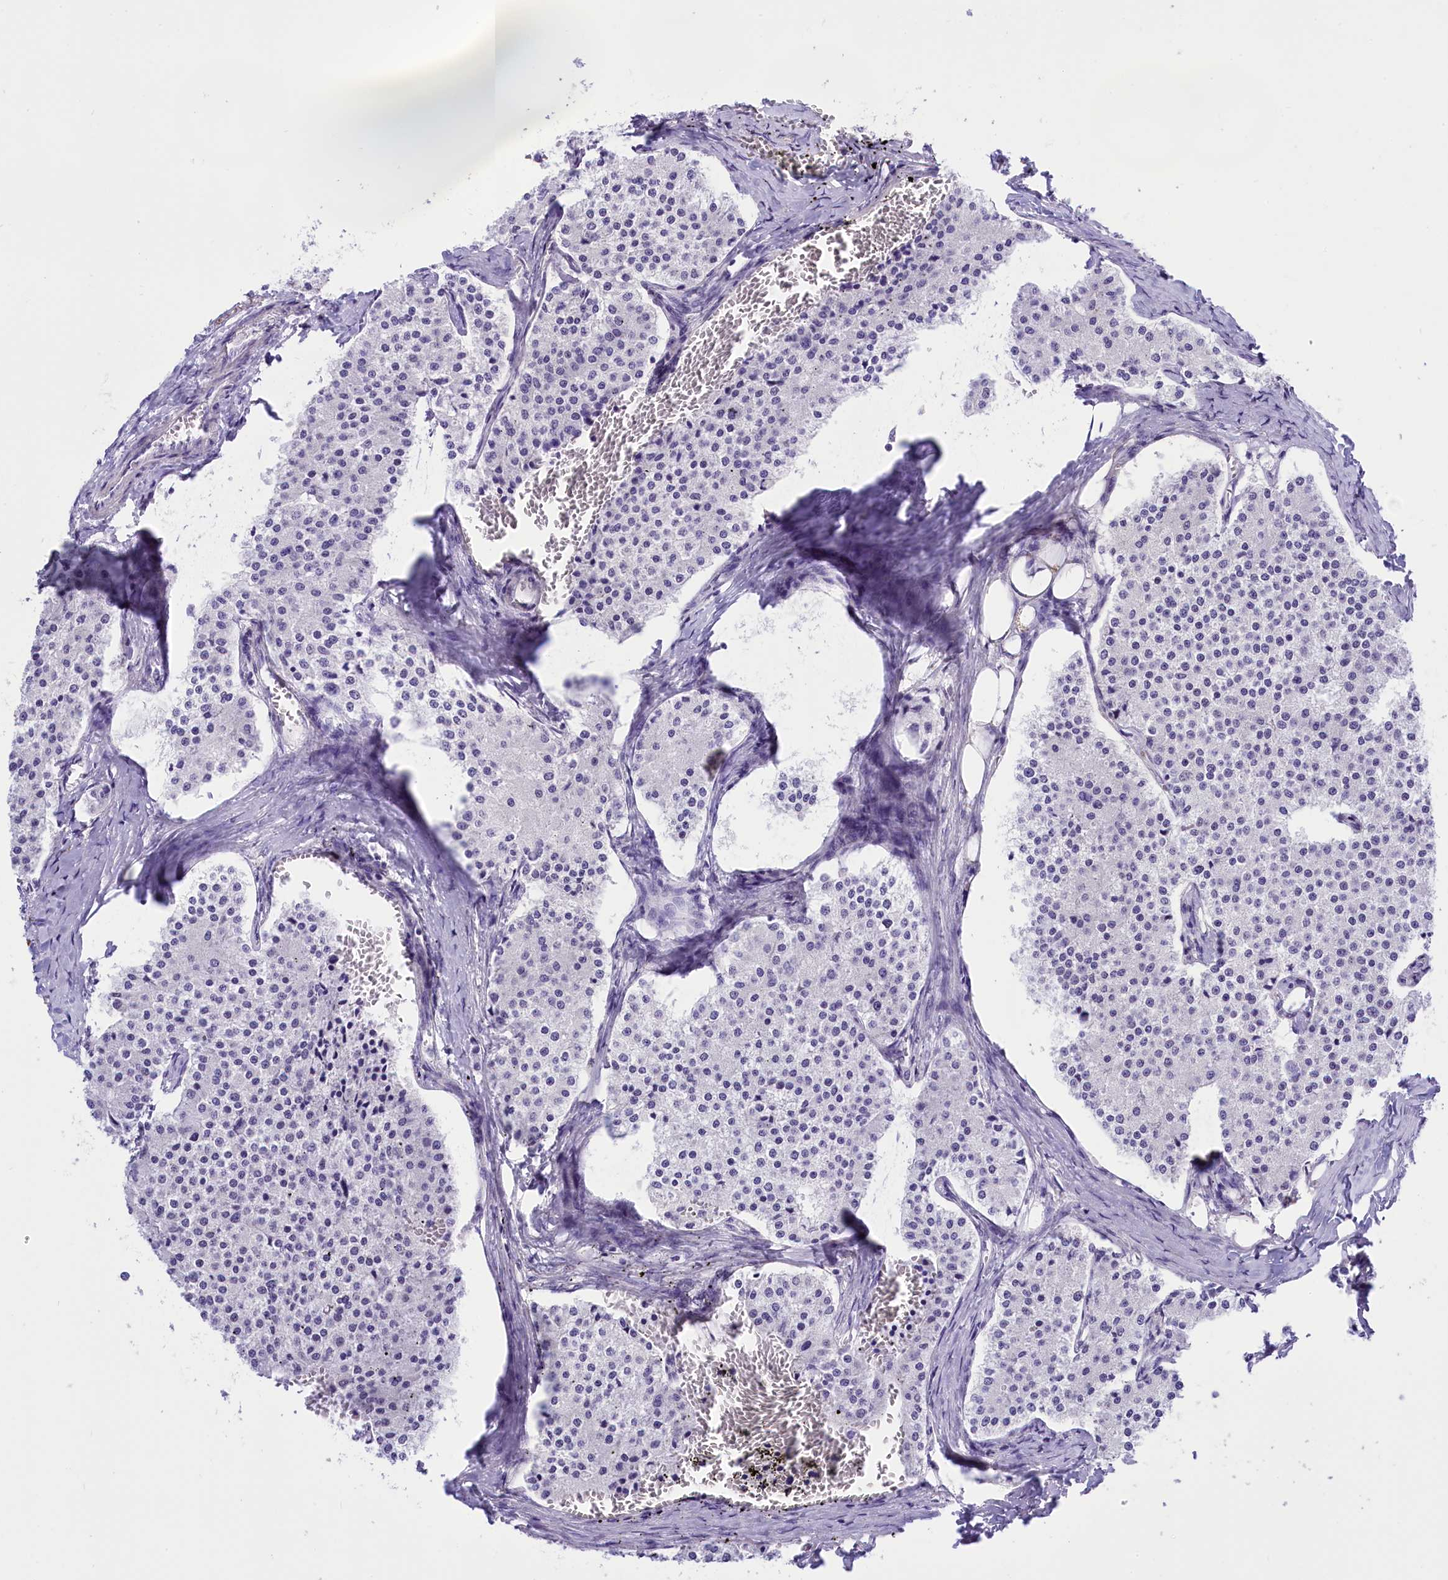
{"staining": {"intensity": "negative", "quantity": "none", "location": "none"}, "tissue": "carcinoid", "cell_type": "Tumor cells", "image_type": "cancer", "snomed": [{"axis": "morphology", "description": "Carcinoid, malignant, NOS"}, {"axis": "topography", "description": "Colon"}], "caption": "Tumor cells are negative for brown protein staining in carcinoid (malignant). The staining was performed using DAB to visualize the protein expression in brown, while the nuclei were stained in blue with hematoxylin (Magnification: 20x).", "gene": "RPS6KB1", "patient": {"sex": "female", "age": 52}}